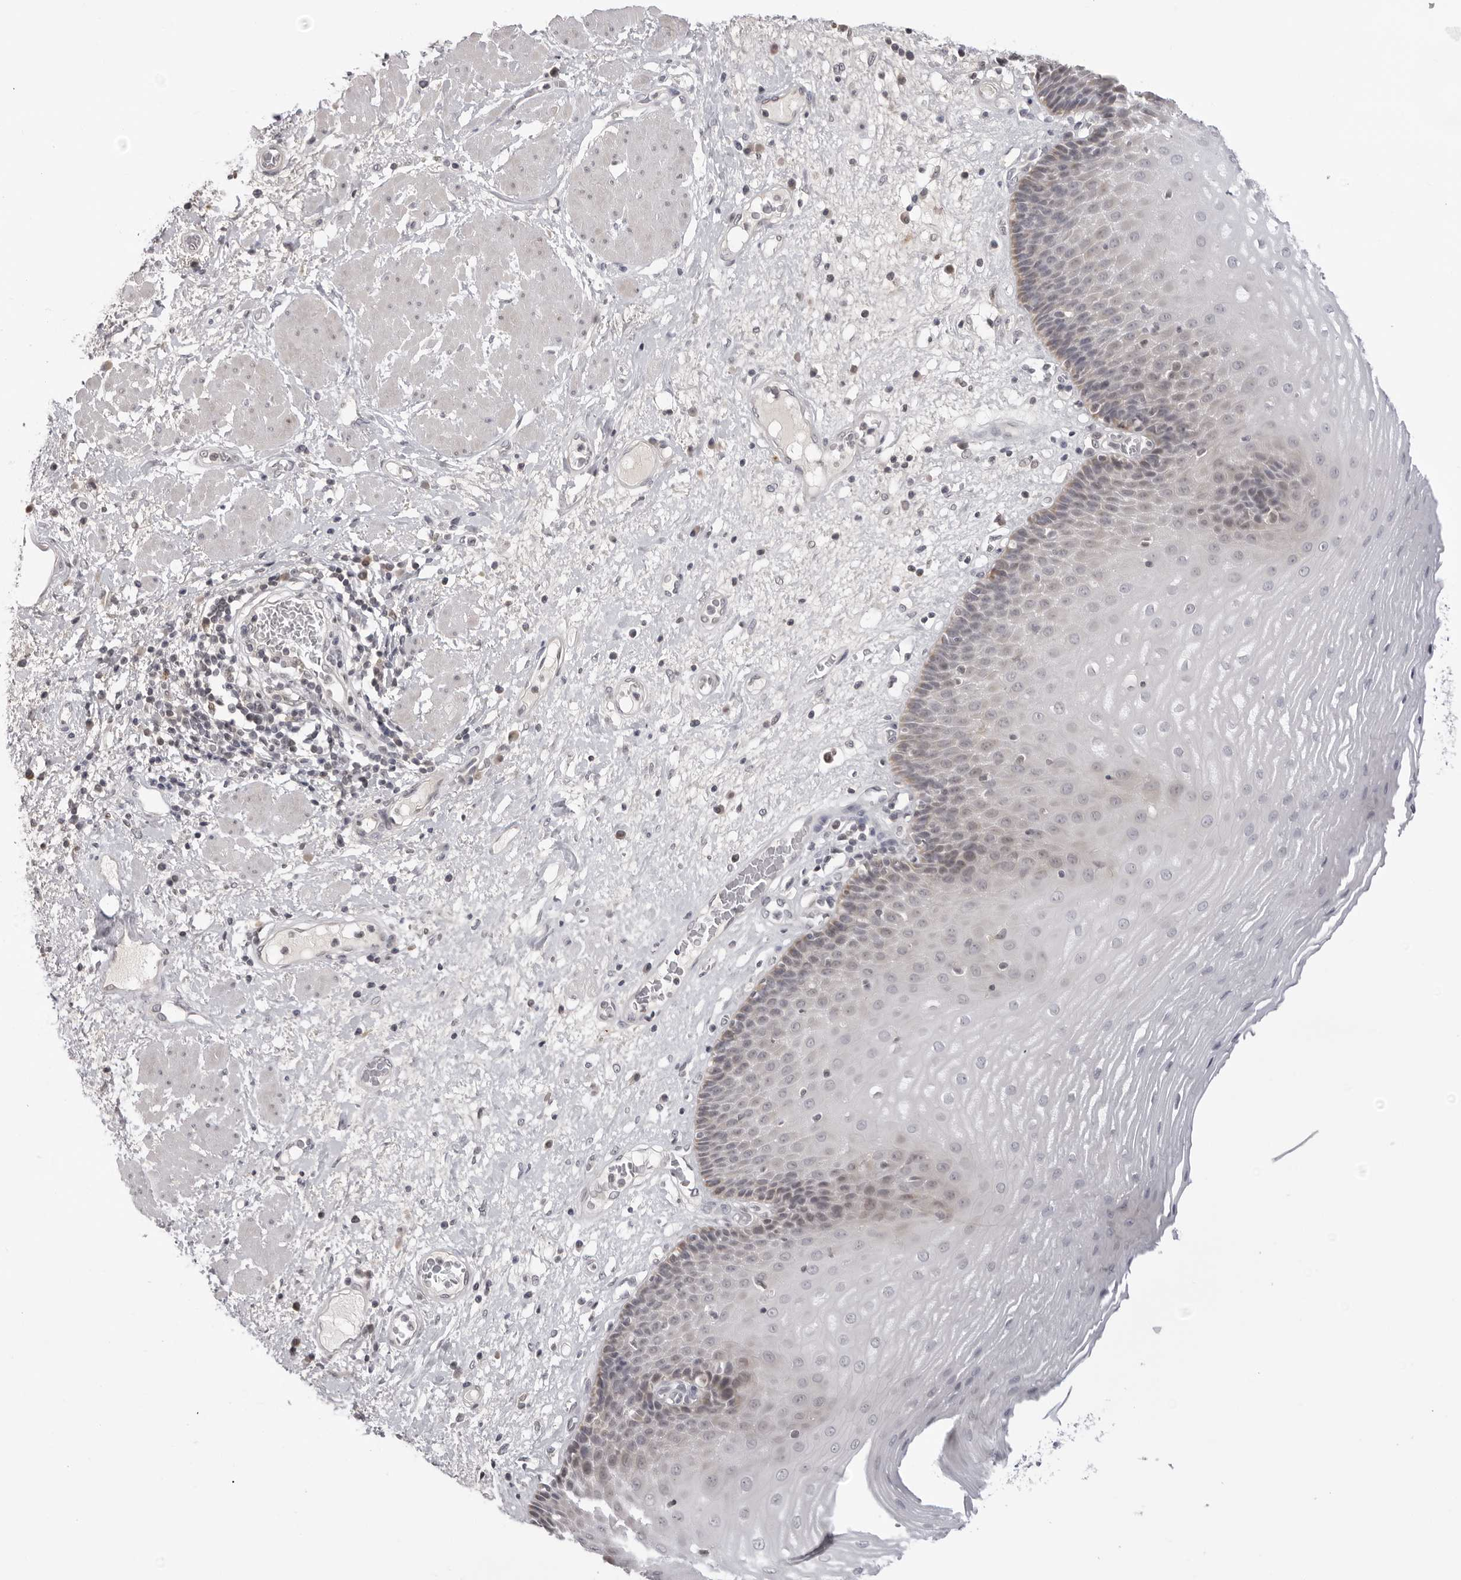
{"staining": {"intensity": "moderate", "quantity": "<25%", "location": "nuclear"}, "tissue": "esophagus", "cell_type": "Squamous epithelial cells", "image_type": "normal", "snomed": [{"axis": "morphology", "description": "Normal tissue, NOS"}, {"axis": "morphology", "description": "Adenocarcinoma, NOS"}, {"axis": "topography", "description": "Esophagus"}], "caption": "Immunohistochemistry micrograph of normal esophagus: human esophagus stained using immunohistochemistry displays low levels of moderate protein expression localized specifically in the nuclear of squamous epithelial cells, appearing as a nuclear brown color.", "gene": "ACP6", "patient": {"sex": "male", "age": 62}}